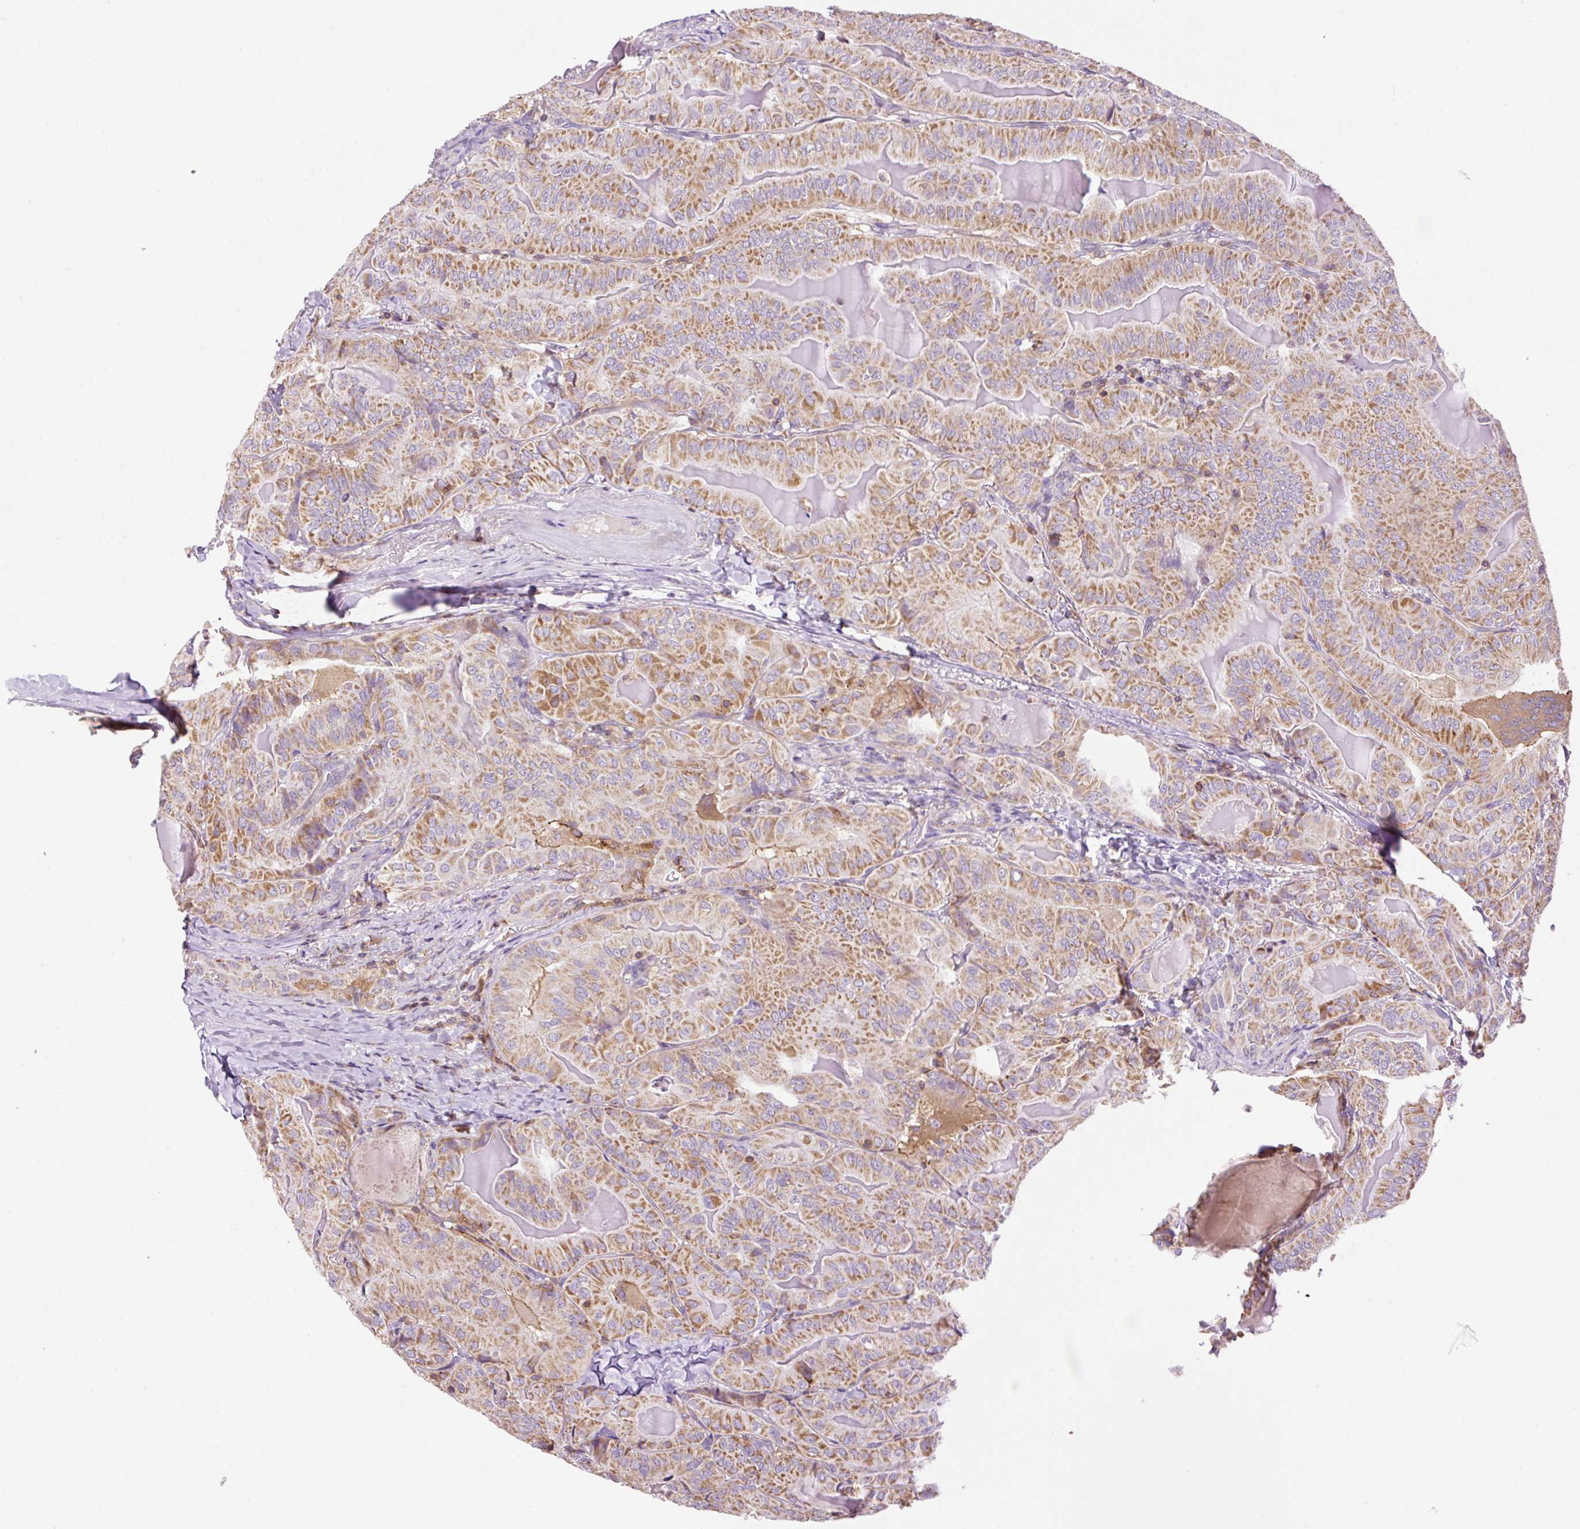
{"staining": {"intensity": "moderate", "quantity": ">75%", "location": "cytoplasmic/membranous"}, "tissue": "thyroid cancer", "cell_type": "Tumor cells", "image_type": "cancer", "snomed": [{"axis": "morphology", "description": "Papillary adenocarcinoma, NOS"}, {"axis": "topography", "description": "Thyroid gland"}], "caption": "Papillary adenocarcinoma (thyroid) tissue demonstrates moderate cytoplasmic/membranous positivity in about >75% of tumor cells, visualized by immunohistochemistry.", "gene": "CD83", "patient": {"sex": "female", "age": 68}}